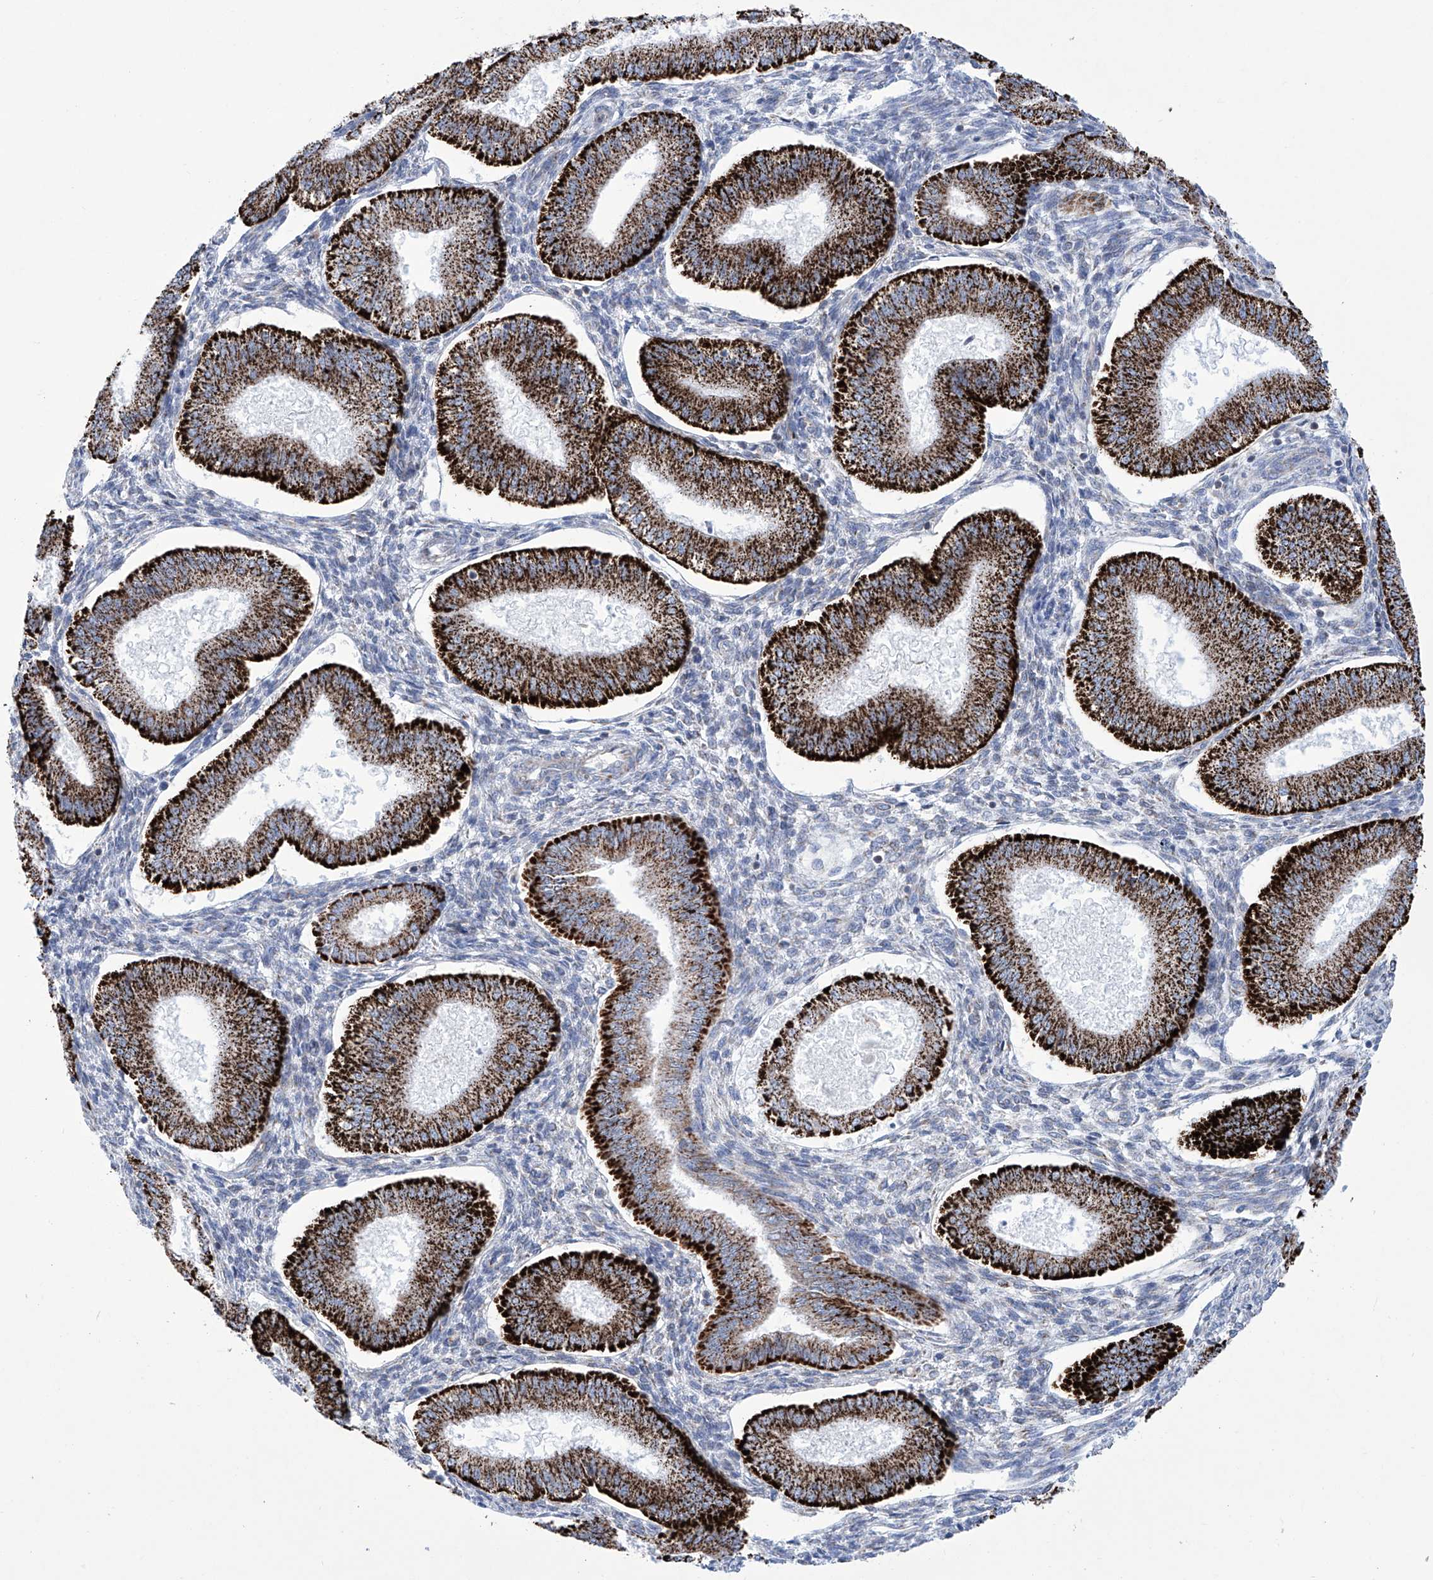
{"staining": {"intensity": "negative", "quantity": "none", "location": "none"}, "tissue": "endometrium", "cell_type": "Cells in endometrial stroma", "image_type": "normal", "snomed": [{"axis": "morphology", "description": "Normal tissue, NOS"}, {"axis": "topography", "description": "Endometrium"}], "caption": "Unremarkable endometrium was stained to show a protein in brown. There is no significant positivity in cells in endometrial stroma.", "gene": "ALDH6A1", "patient": {"sex": "female", "age": 39}}